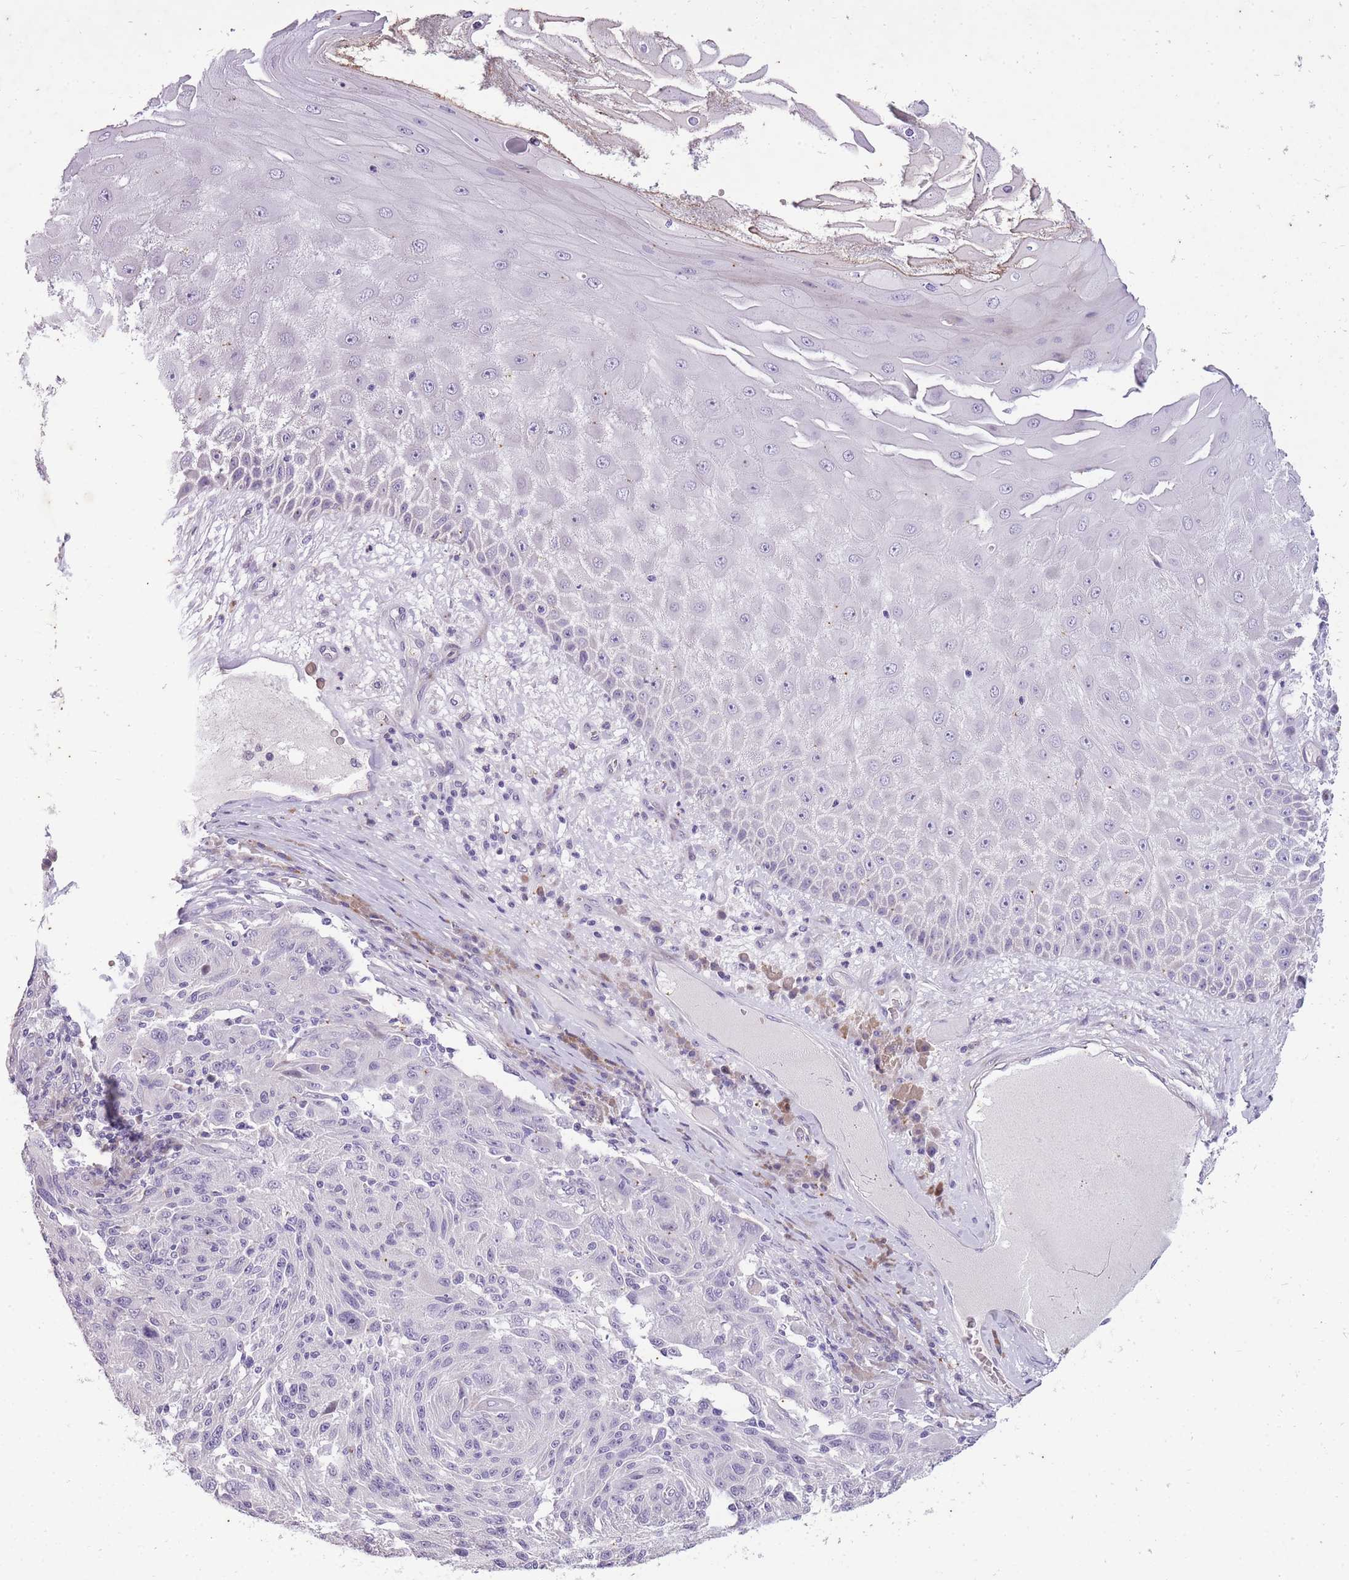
{"staining": {"intensity": "negative", "quantity": "none", "location": "none"}, "tissue": "melanoma", "cell_type": "Tumor cells", "image_type": "cancer", "snomed": [{"axis": "morphology", "description": "Malignant melanoma, NOS"}, {"axis": "topography", "description": "Skin"}], "caption": "Immunohistochemistry (IHC) histopathology image of neoplastic tissue: malignant melanoma stained with DAB (3,3'-diaminobenzidine) displays no significant protein positivity in tumor cells. The staining was performed using DAB (3,3'-diaminobenzidine) to visualize the protein expression in brown, while the nuclei were stained in blue with hematoxylin (Magnification: 20x).", "gene": "CNTNAP3", "patient": {"sex": "male", "age": 53}}